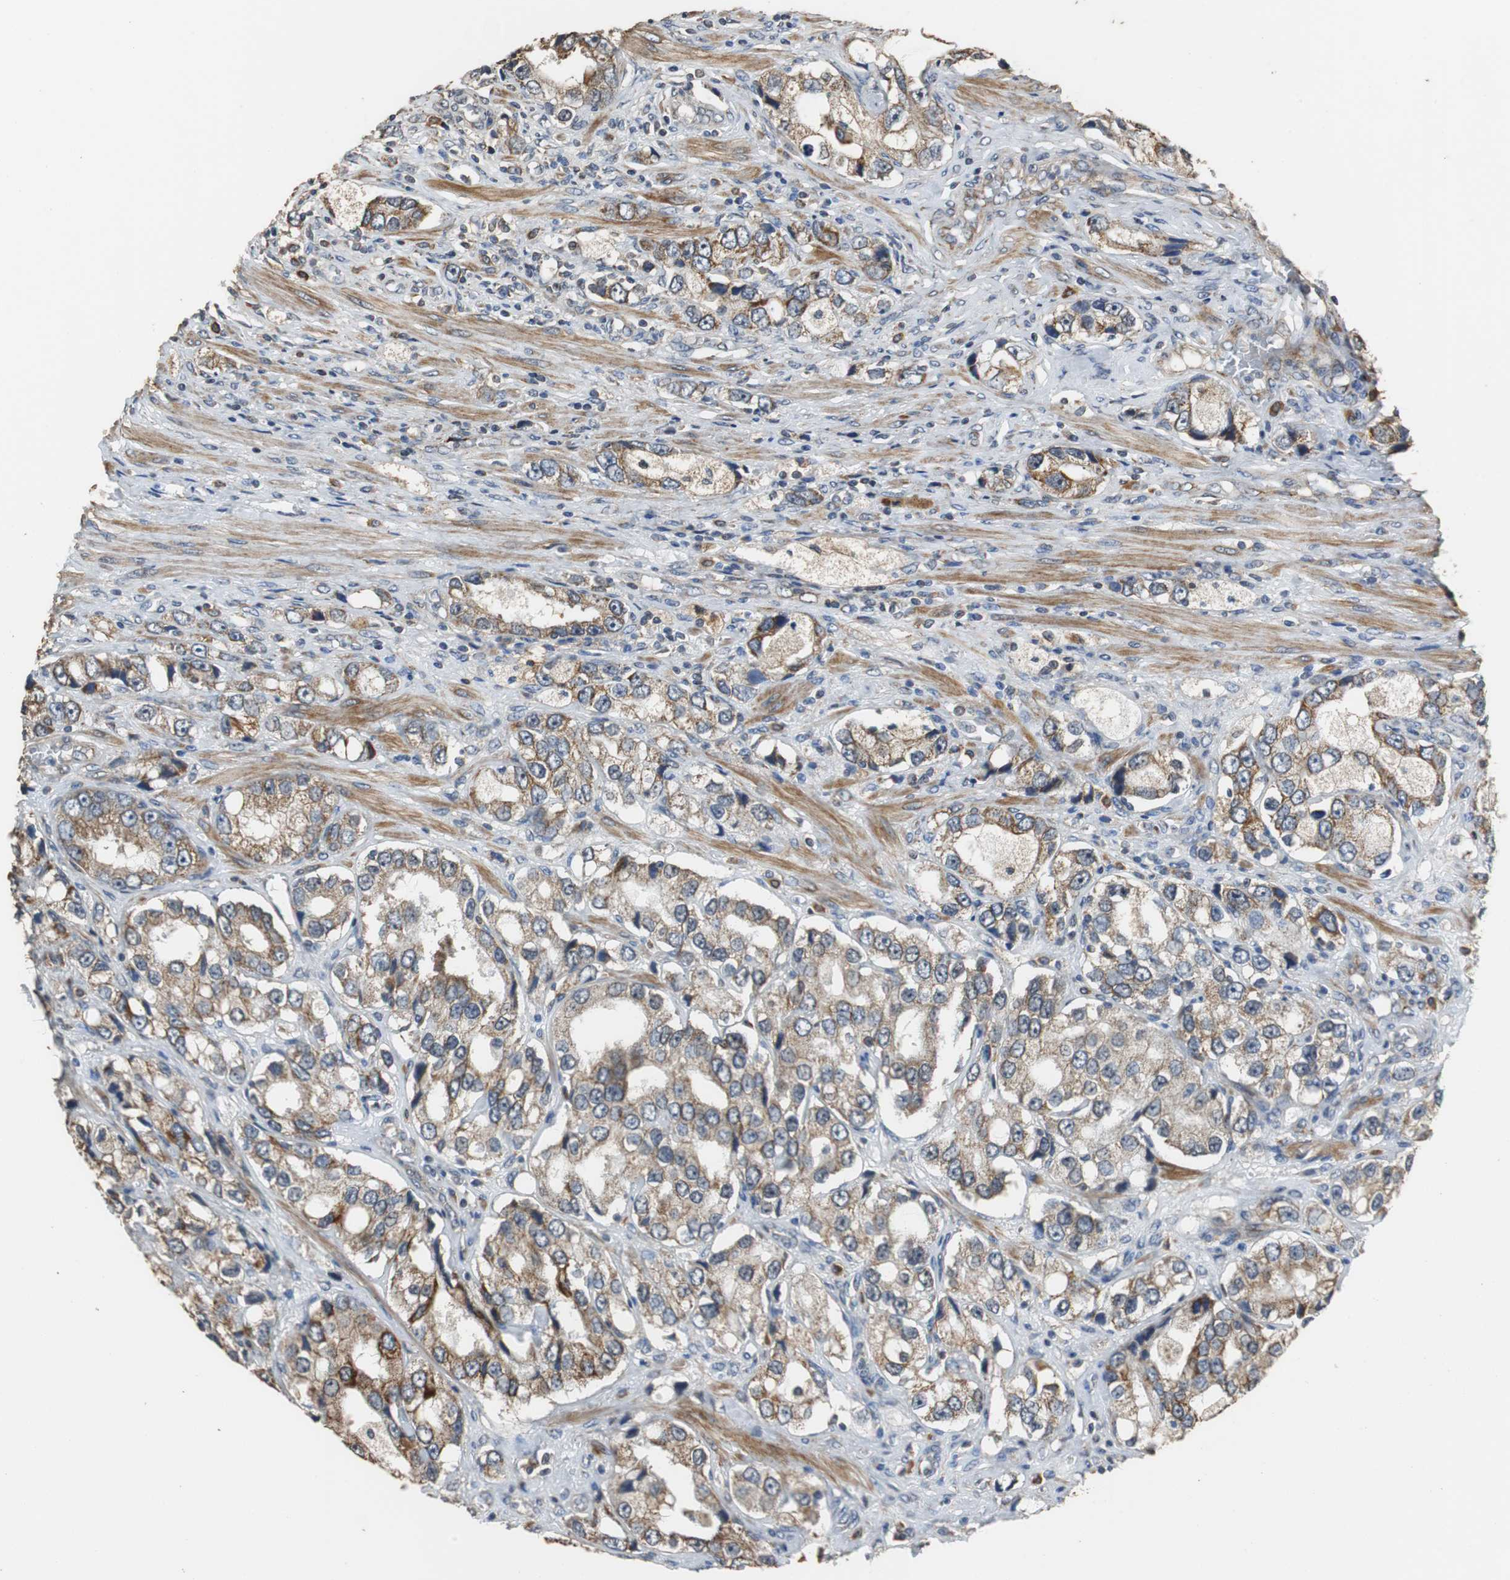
{"staining": {"intensity": "moderate", "quantity": "25%-75%", "location": "cytoplasmic/membranous"}, "tissue": "prostate cancer", "cell_type": "Tumor cells", "image_type": "cancer", "snomed": [{"axis": "morphology", "description": "Adenocarcinoma, High grade"}, {"axis": "topography", "description": "Prostate"}], "caption": "This micrograph demonstrates IHC staining of human adenocarcinoma (high-grade) (prostate), with medium moderate cytoplasmic/membranous expression in approximately 25%-75% of tumor cells.", "gene": "HMGCL", "patient": {"sex": "male", "age": 63}}